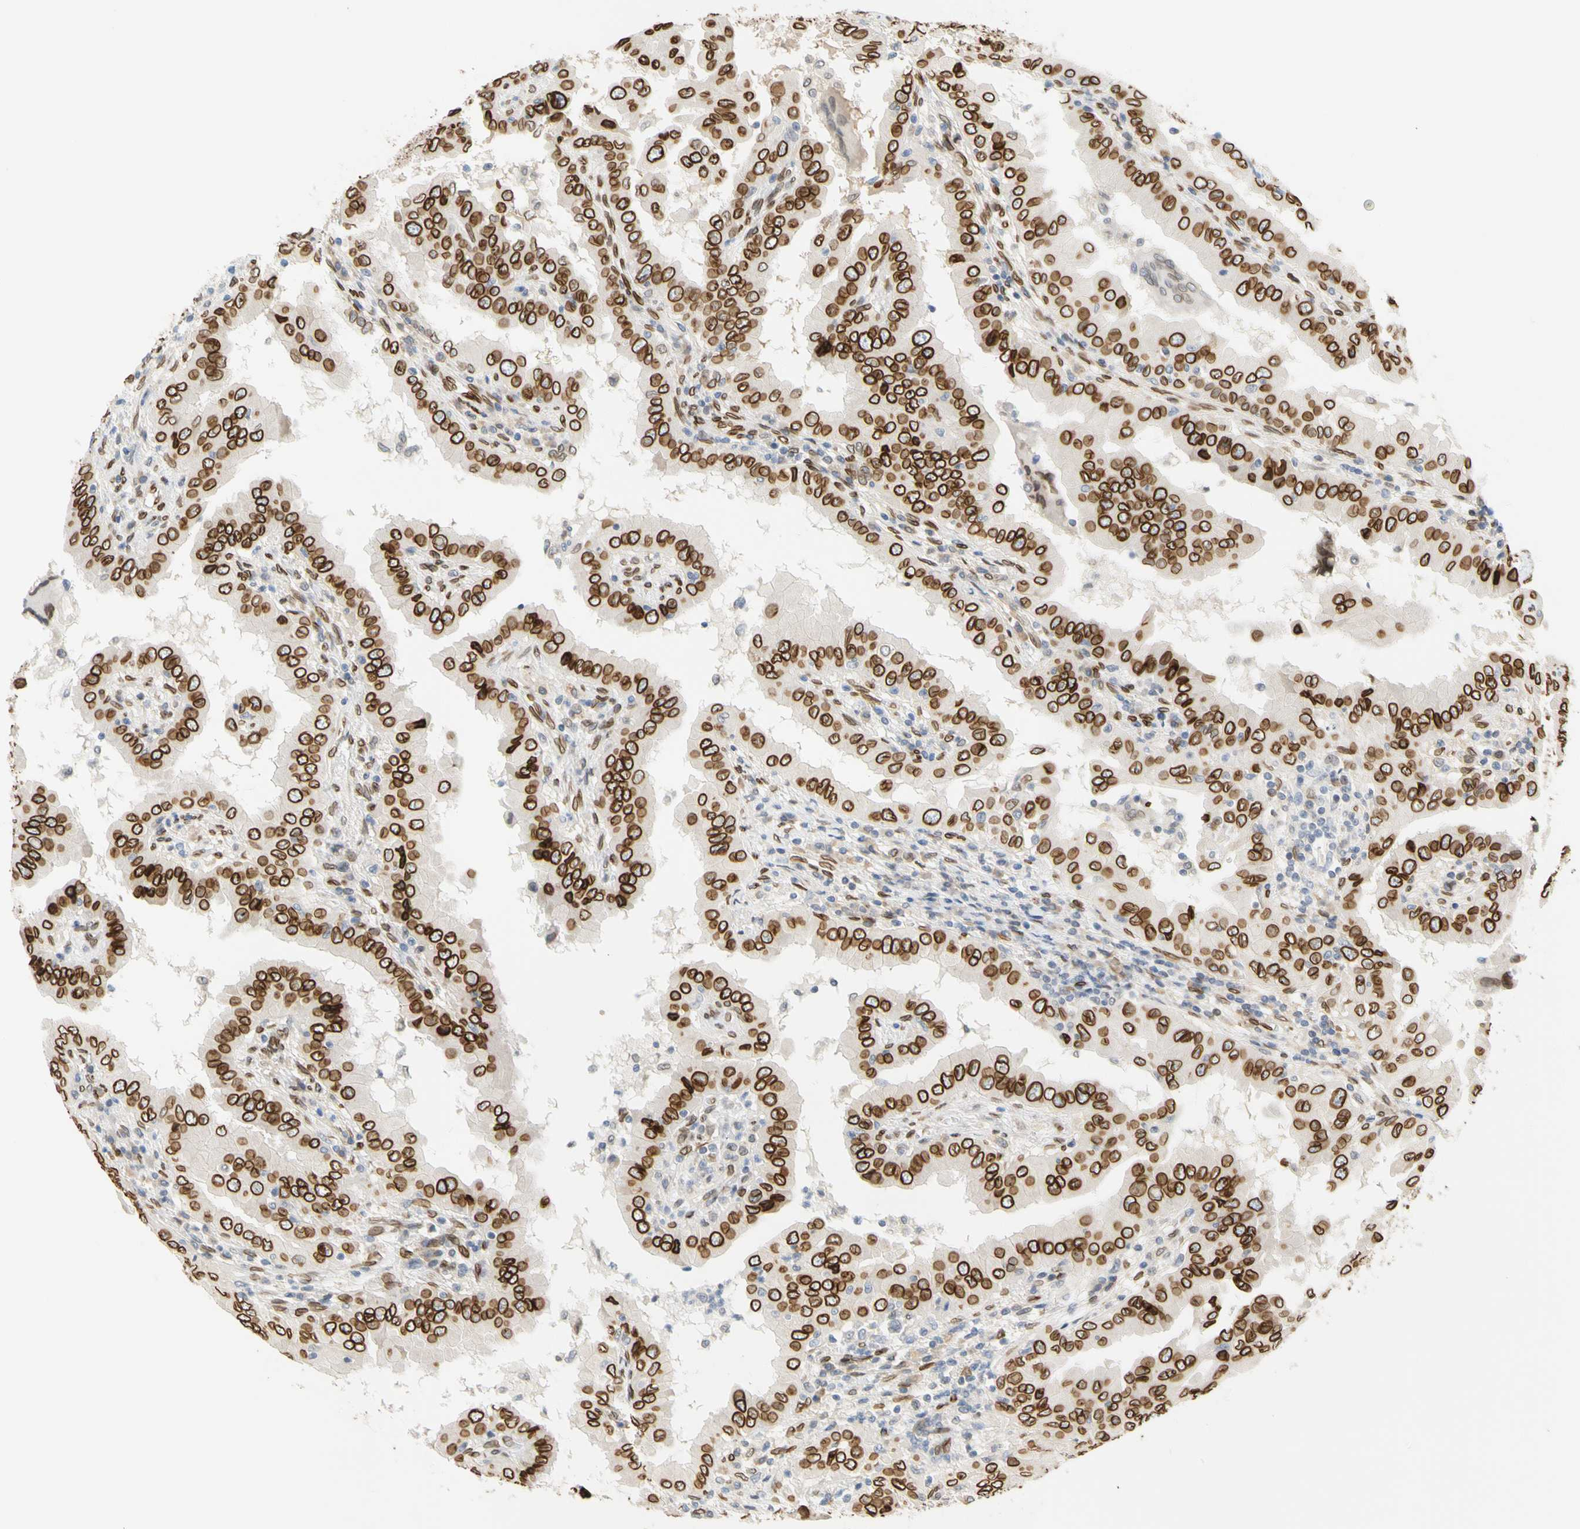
{"staining": {"intensity": "strong", "quantity": ">75%", "location": "cytoplasmic/membranous,nuclear"}, "tissue": "thyroid cancer", "cell_type": "Tumor cells", "image_type": "cancer", "snomed": [{"axis": "morphology", "description": "Papillary adenocarcinoma, NOS"}, {"axis": "topography", "description": "Thyroid gland"}], "caption": "A brown stain shows strong cytoplasmic/membranous and nuclear positivity of a protein in thyroid cancer tumor cells. Using DAB (brown) and hematoxylin (blue) stains, captured at high magnification using brightfield microscopy.", "gene": "SUN1", "patient": {"sex": "male", "age": 33}}